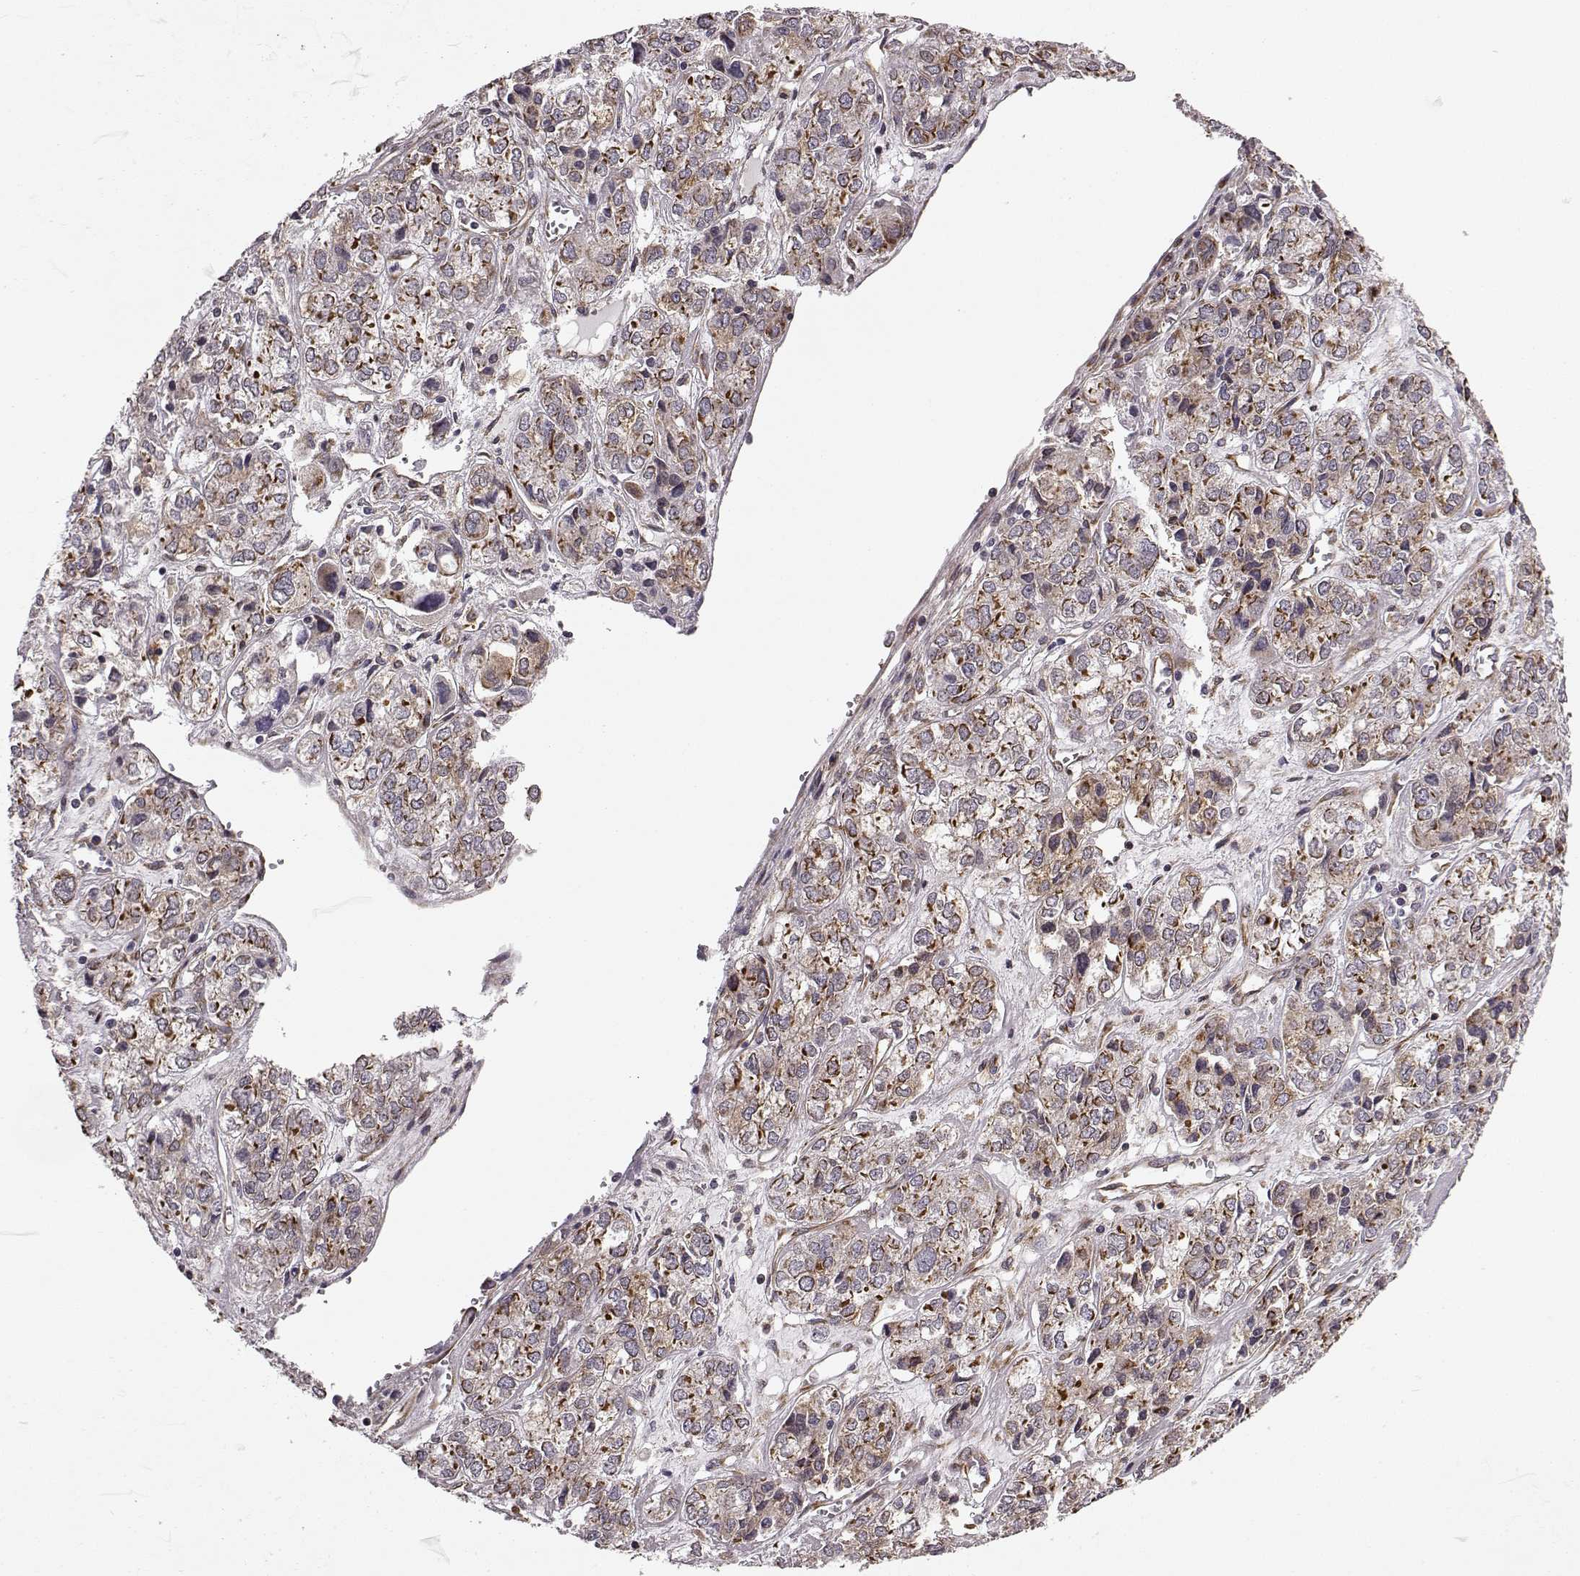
{"staining": {"intensity": "strong", "quantity": "25%-75%", "location": "cytoplasmic/membranous"}, "tissue": "ovarian cancer", "cell_type": "Tumor cells", "image_type": "cancer", "snomed": [{"axis": "morphology", "description": "Carcinoma, endometroid"}, {"axis": "topography", "description": "Ovary"}], "caption": "Ovarian cancer (endometroid carcinoma) stained with DAB (3,3'-diaminobenzidine) immunohistochemistry (IHC) reveals high levels of strong cytoplasmic/membranous staining in about 25%-75% of tumor cells.", "gene": "TMEM14A", "patient": {"sex": "female", "age": 64}}